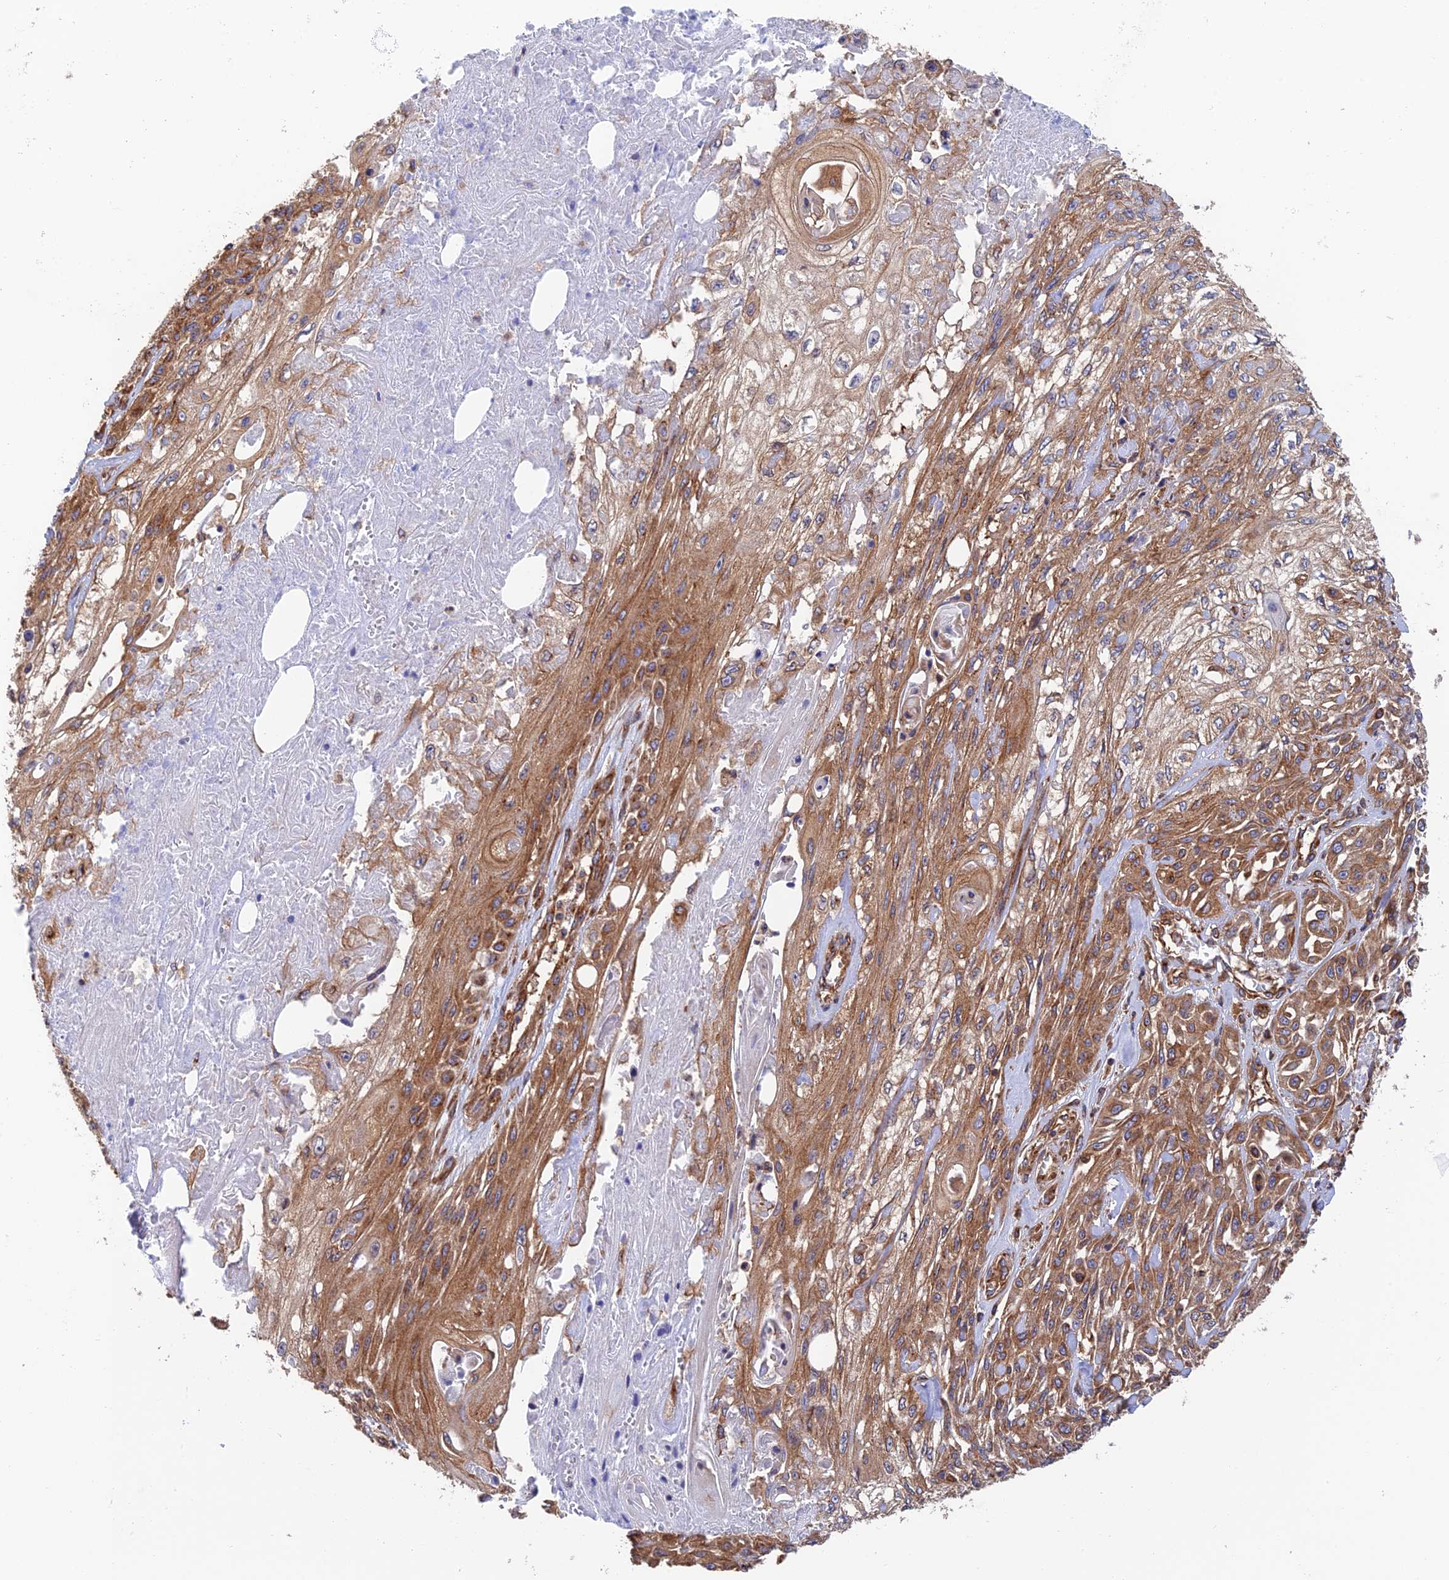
{"staining": {"intensity": "moderate", "quantity": ">75%", "location": "cytoplasmic/membranous"}, "tissue": "skin cancer", "cell_type": "Tumor cells", "image_type": "cancer", "snomed": [{"axis": "morphology", "description": "Squamous cell carcinoma, NOS"}, {"axis": "morphology", "description": "Squamous cell carcinoma, metastatic, NOS"}, {"axis": "topography", "description": "Skin"}, {"axis": "topography", "description": "Lymph node"}], "caption": "Immunohistochemistry of skin cancer exhibits medium levels of moderate cytoplasmic/membranous positivity in about >75% of tumor cells.", "gene": "DCTN2", "patient": {"sex": "male", "age": 75}}